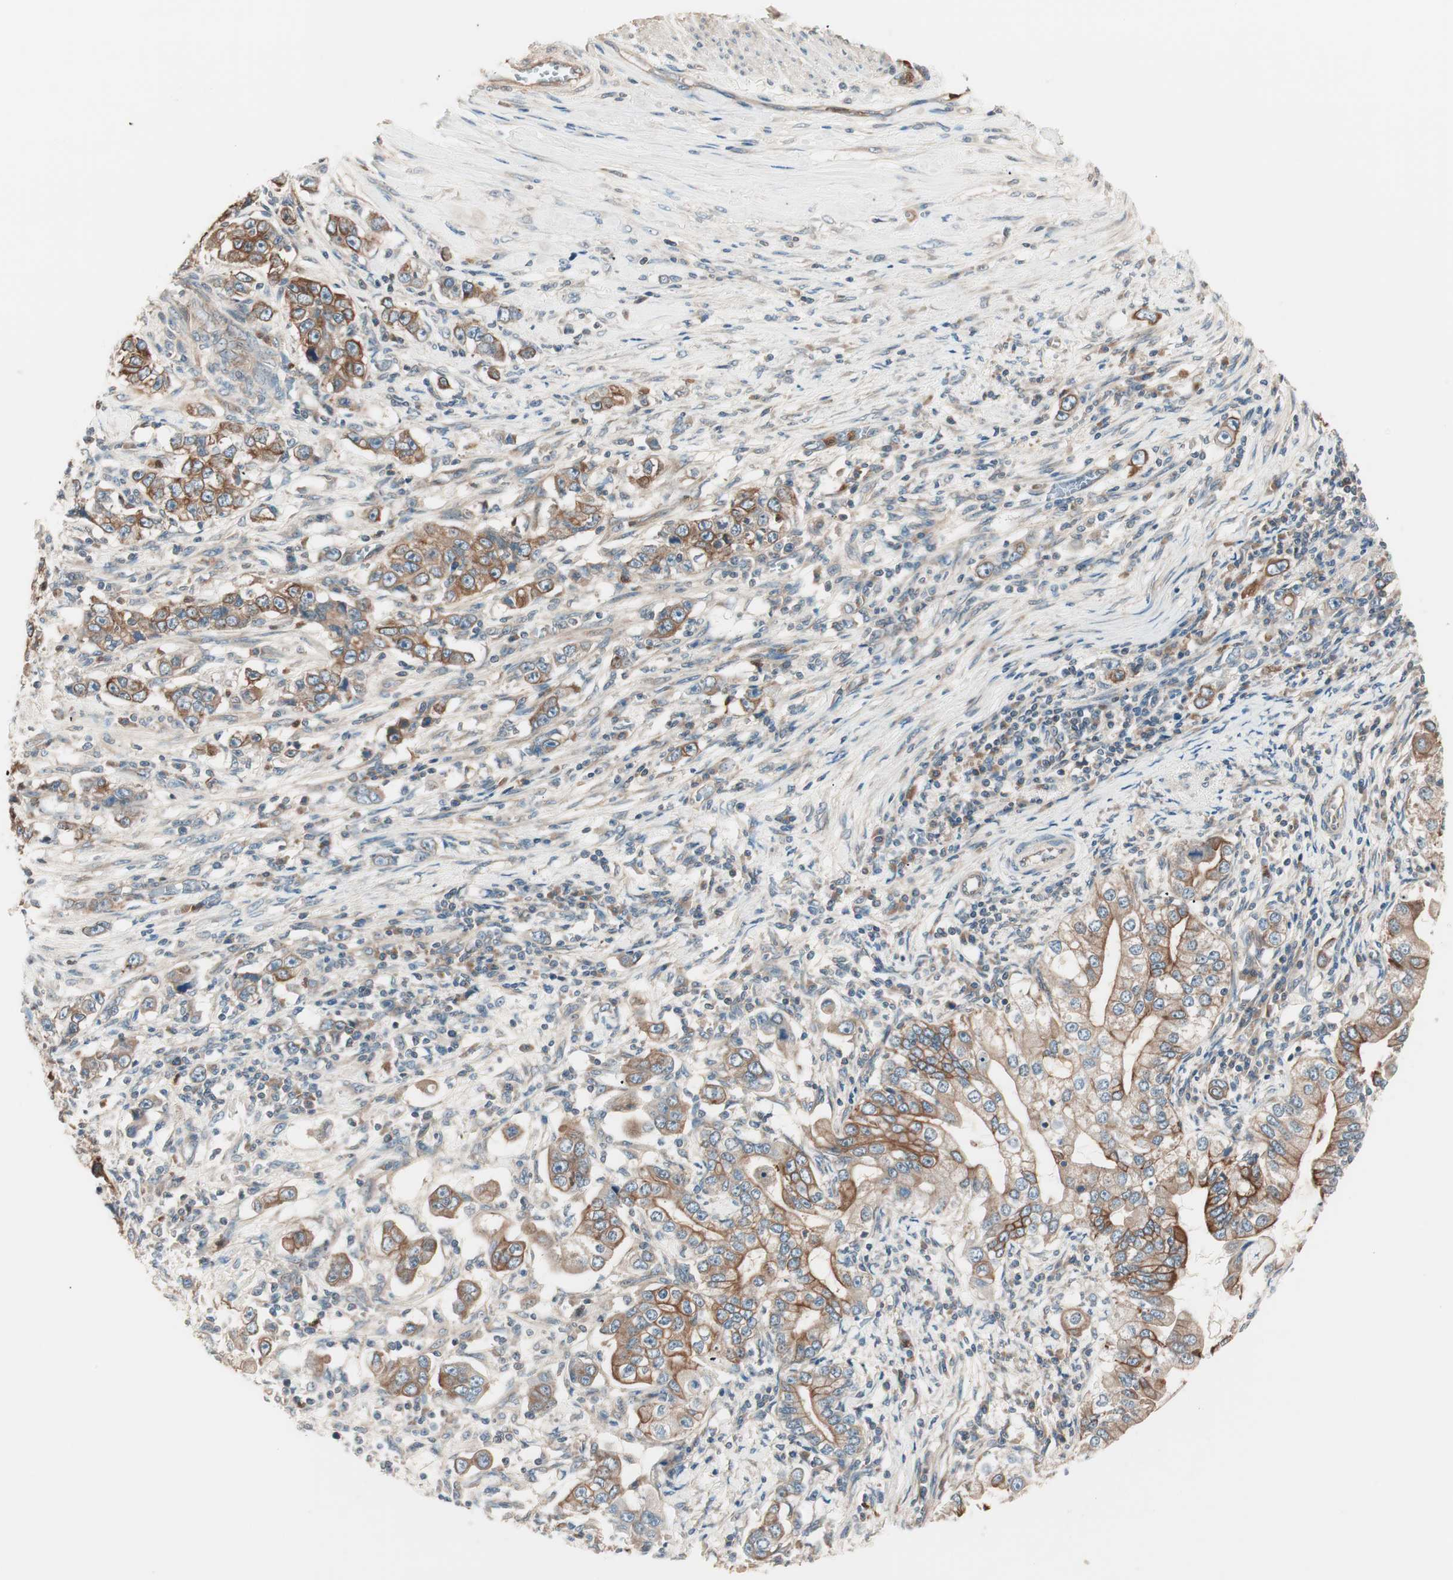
{"staining": {"intensity": "moderate", "quantity": ">75%", "location": "cytoplasmic/membranous"}, "tissue": "stomach cancer", "cell_type": "Tumor cells", "image_type": "cancer", "snomed": [{"axis": "morphology", "description": "Adenocarcinoma, NOS"}, {"axis": "topography", "description": "Stomach, lower"}], "caption": "About >75% of tumor cells in human stomach cancer (adenocarcinoma) demonstrate moderate cytoplasmic/membranous protein expression as visualized by brown immunohistochemical staining.", "gene": "TSG101", "patient": {"sex": "female", "age": 72}}